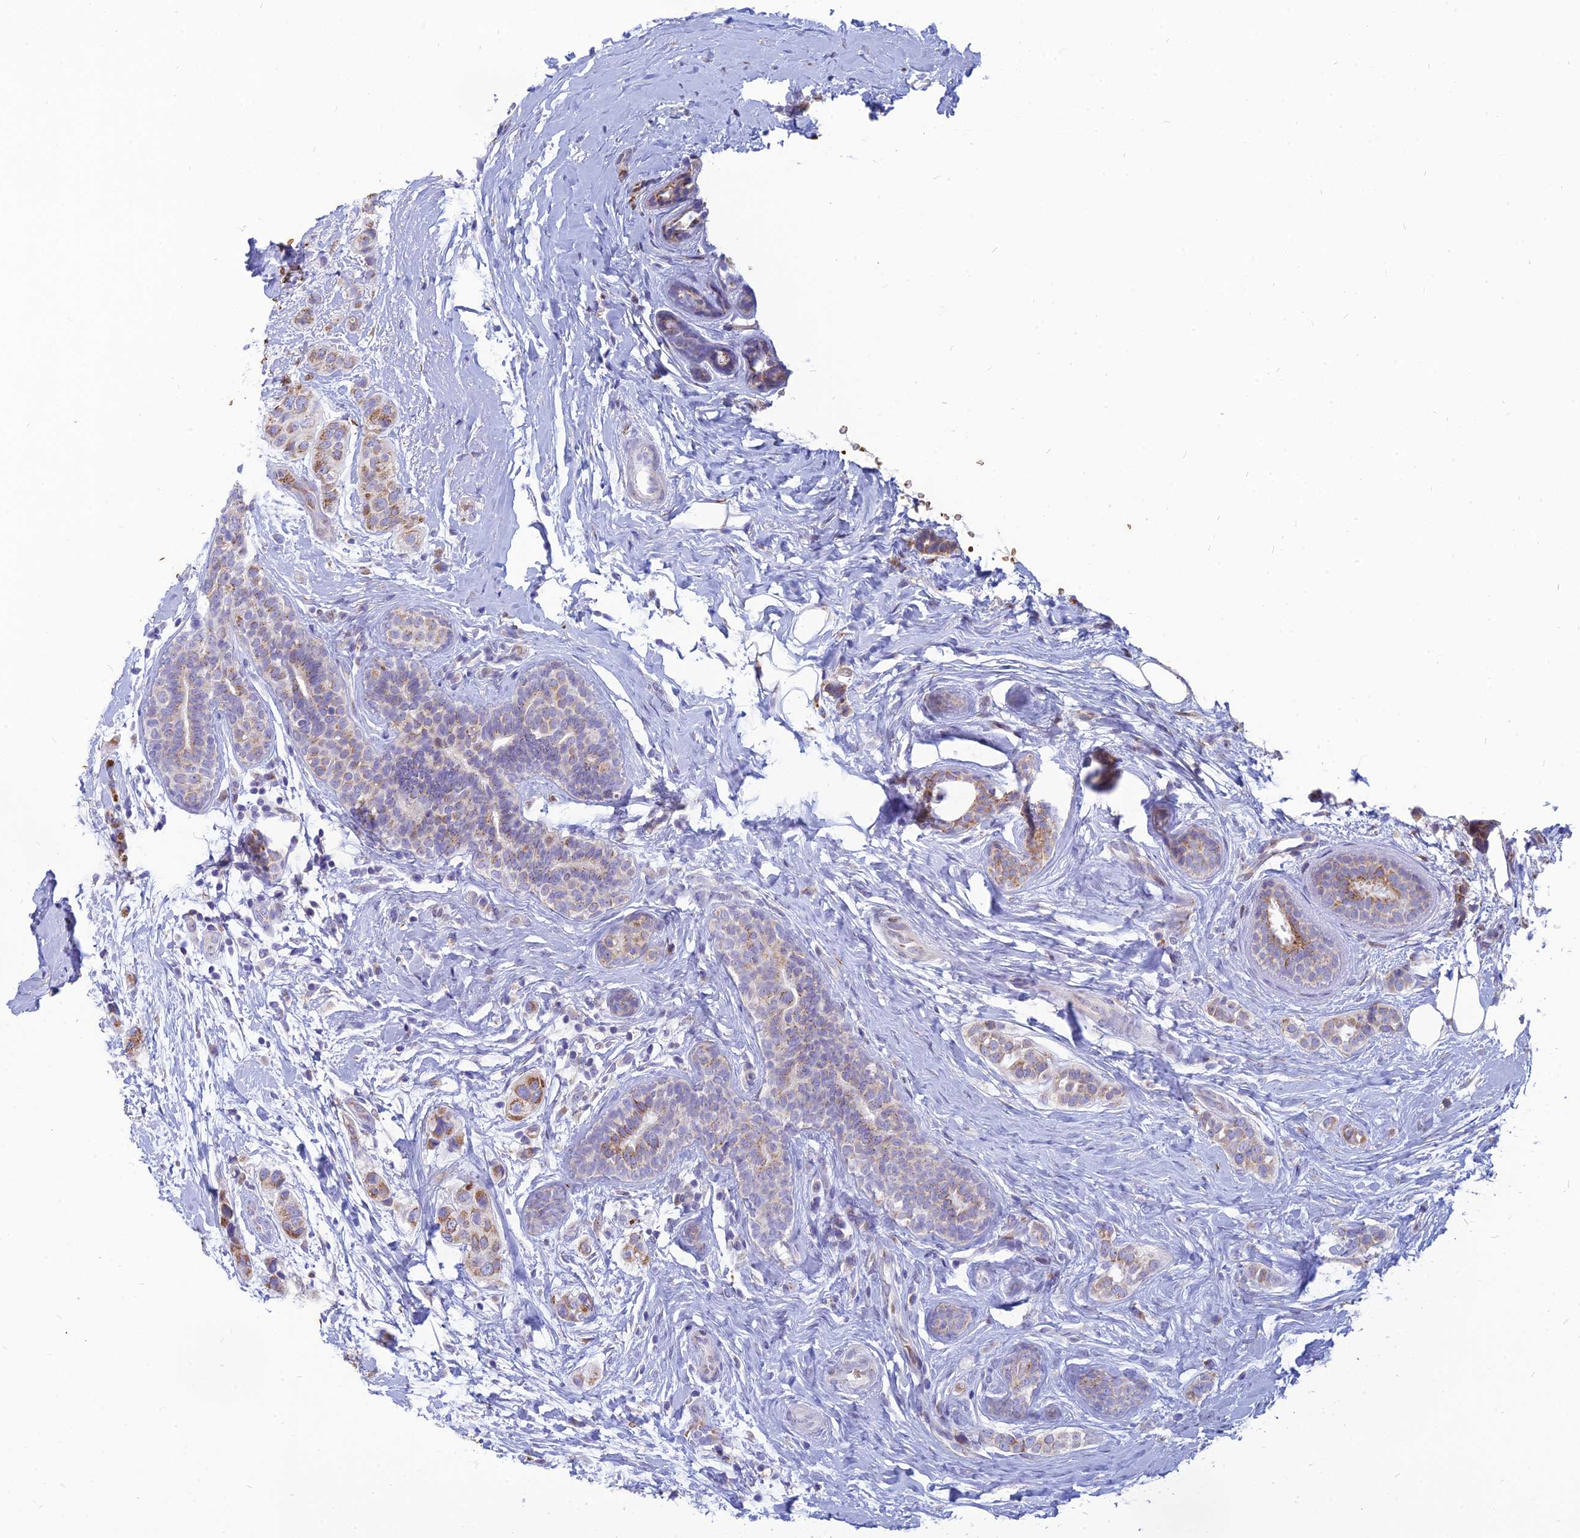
{"staining": {"intensity": "moderate", "quantity": "25%-75%", "location": "cytoplasmic/membranous"}, "tissue": "breast cancer", "cell_type": "Tumor cells", "image_type": "cancer", "snomed": [{"axis": "morphology", "description": "Lobular carcinoma"}, {"axis": "topography", "description": "Breast"}], "caption": "Breast lobular carcinoma stained for a protein exhibits moderate cytoplasmic/membranous positivity in tumor cells.", "gene": "HHAT", "patient": {"sex": "female", "age": 51}}